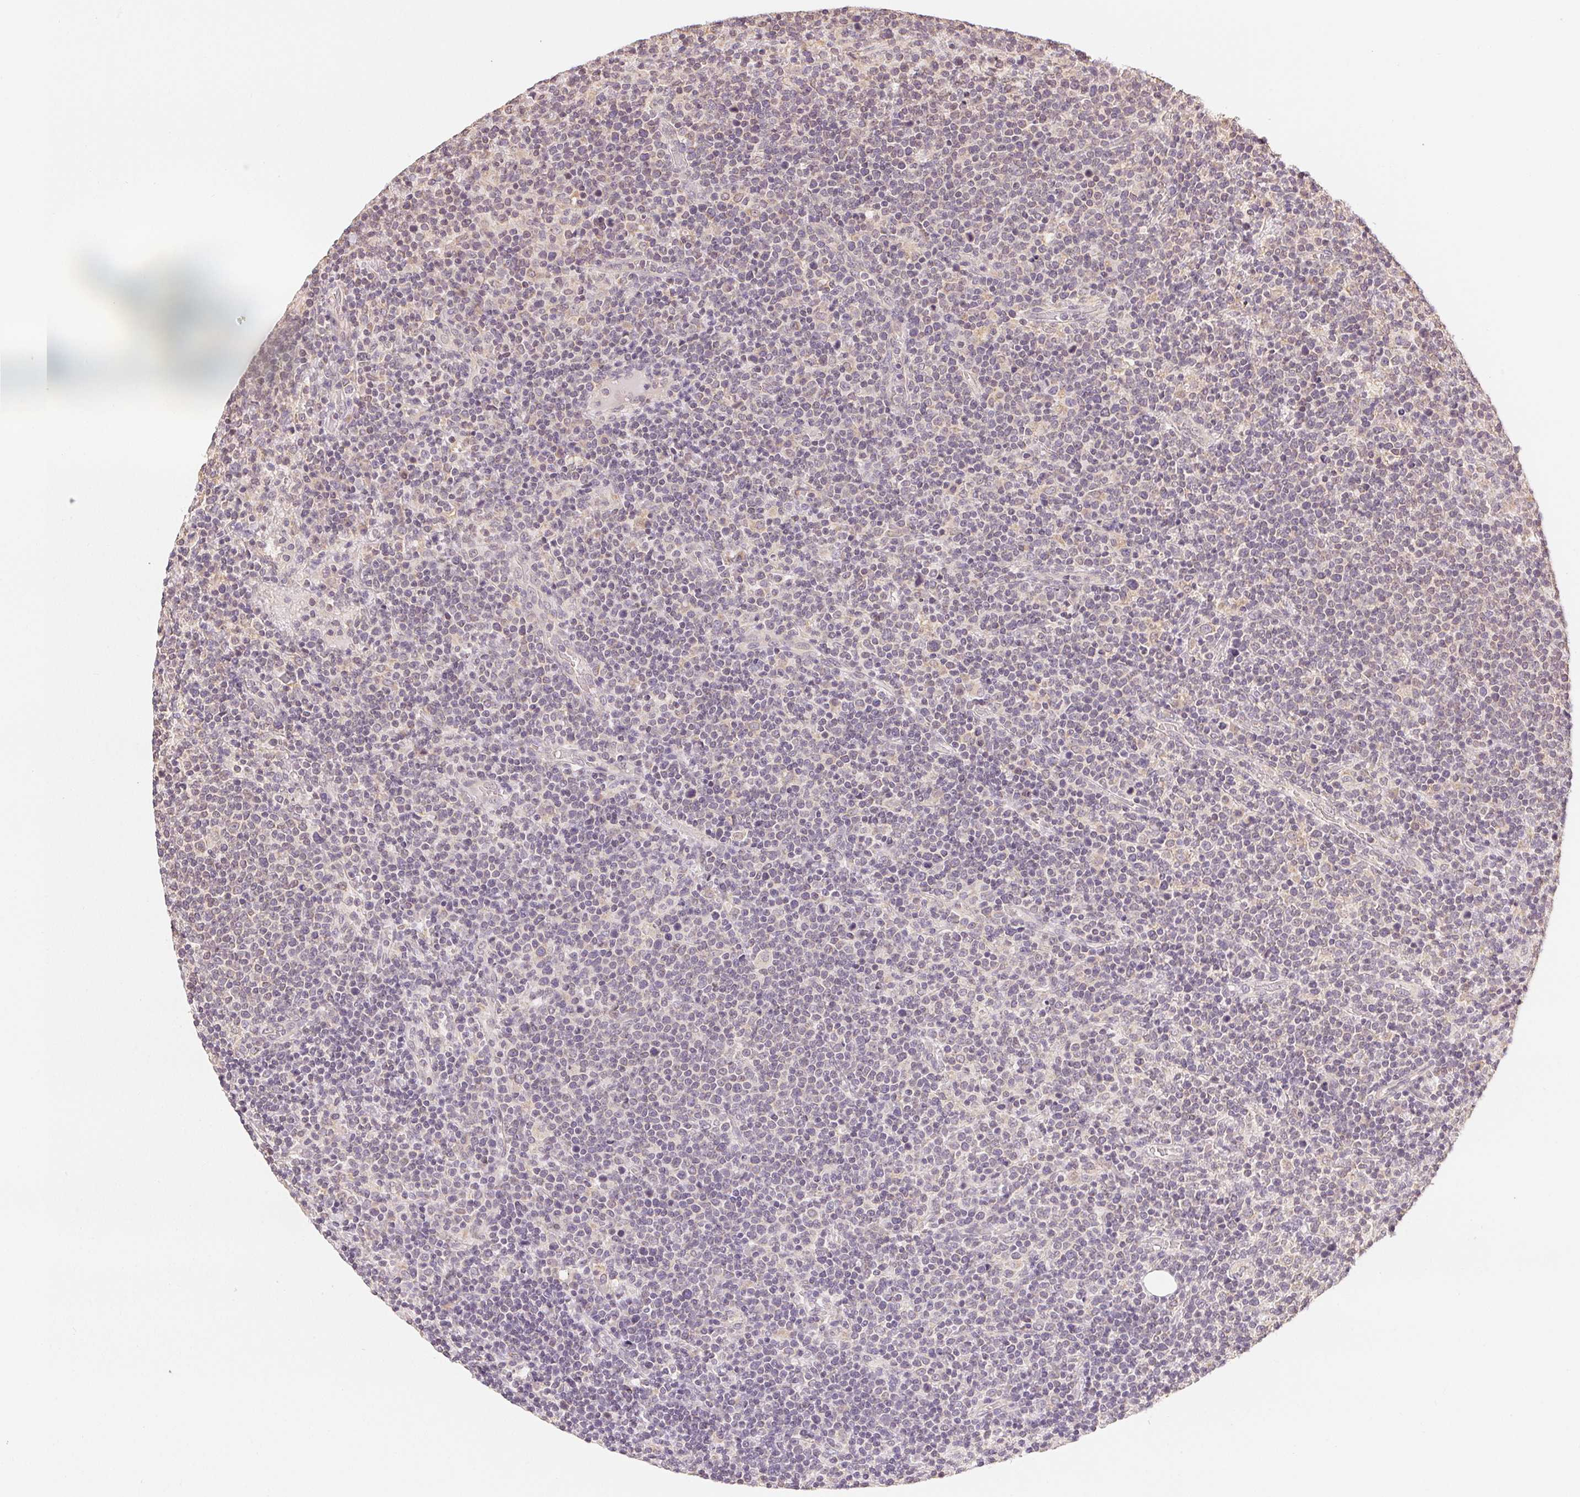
{"staining": {"intensity": "negative", "quantity": "none", "location": "none"}, "tissue": "lymphoma", "cell_type": "Tumor cells", "image_type": "cancer", "snomed": [{"axis": "morphology", "description": "Malignant lymphoma, non-Hodgkin's type, High grade"}, {"axis": "topography", "description": "Lymph node"}], "caption": "Protein analysis of high-grade malignant lymphoma, non-Hodgkin's type displays no significant positivity in tumor cells.", "gene": "SEZ6L2", "patient": {"sex": "male", "age": 61}}